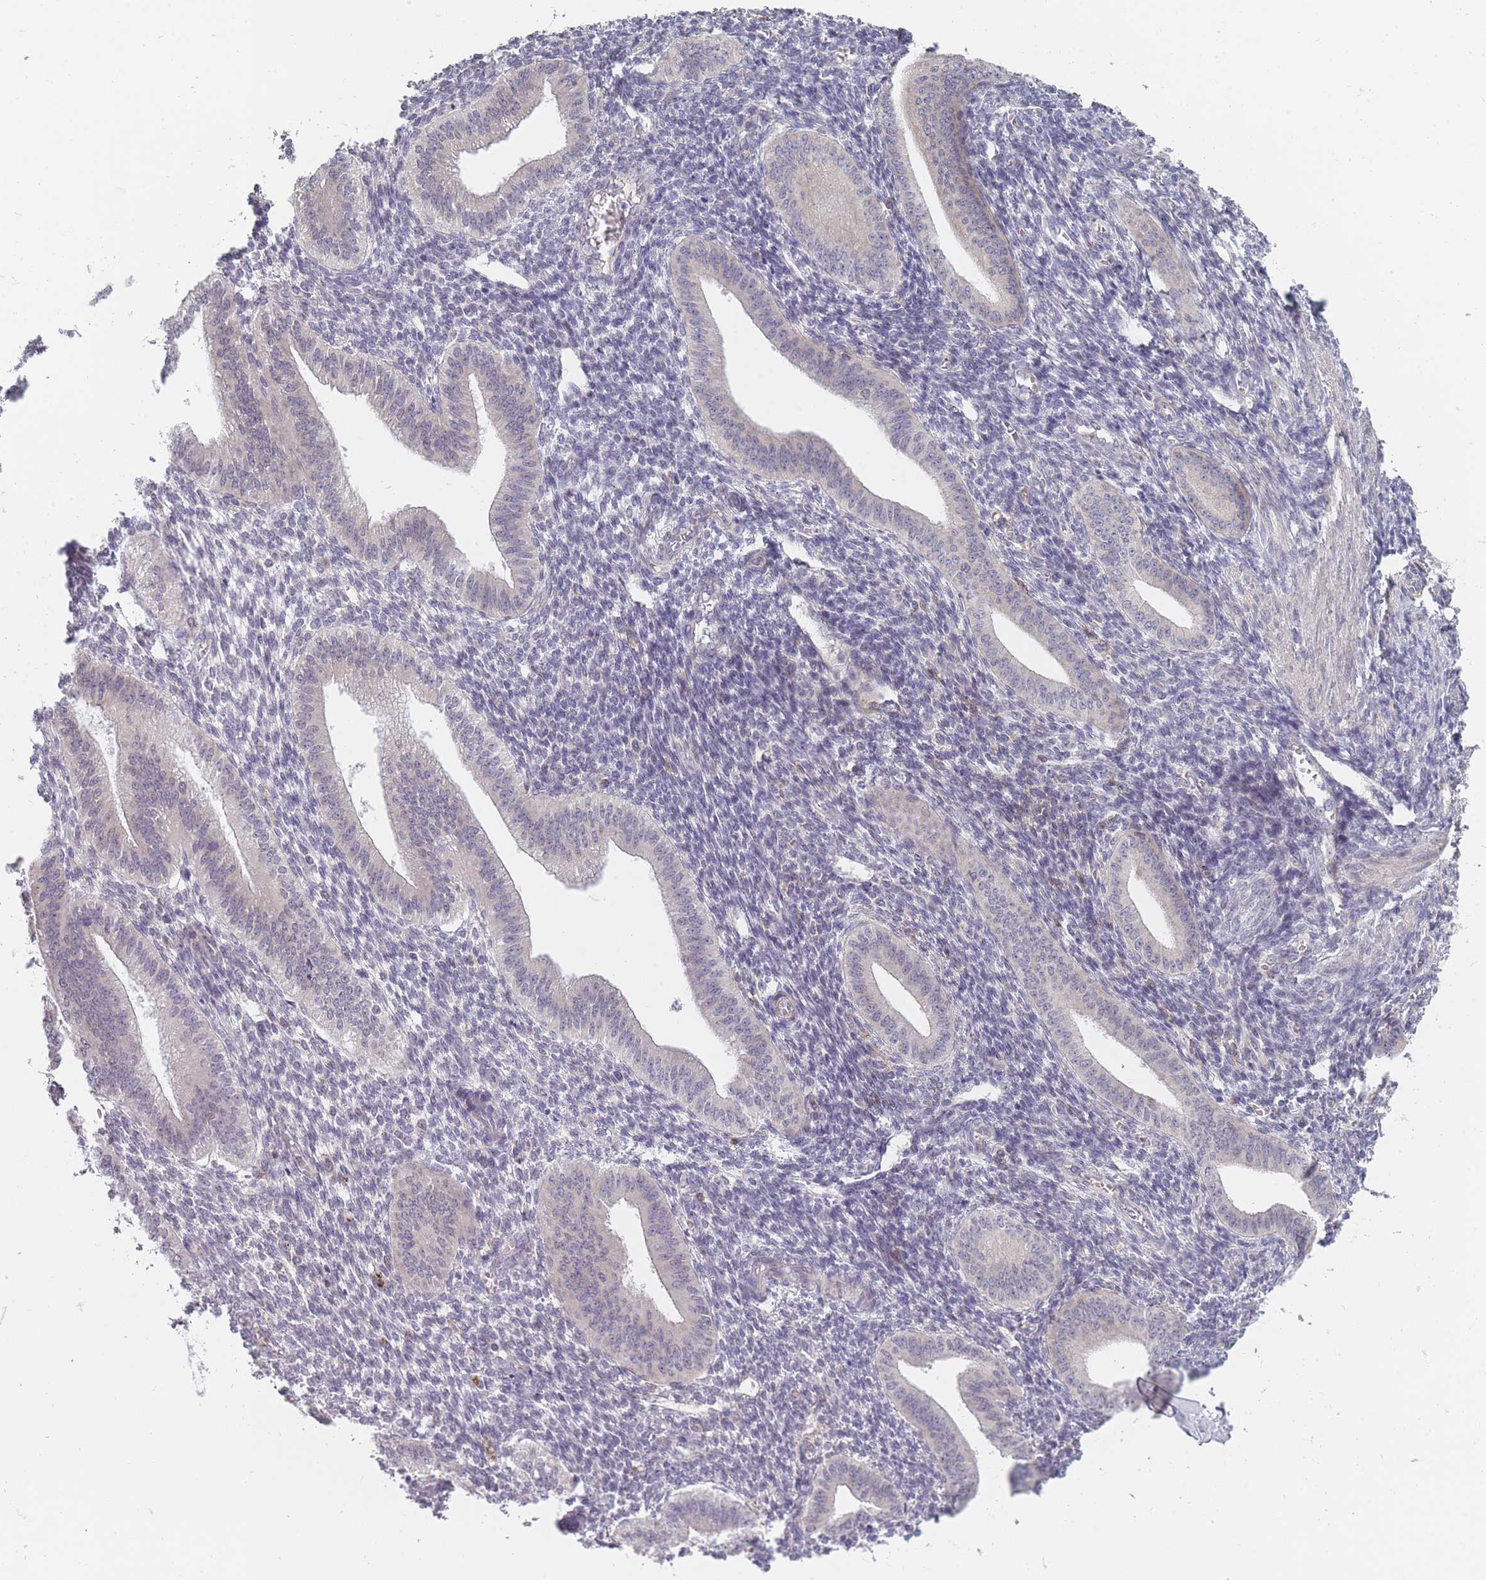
{"staining": {"intensity": "negative", "quantity": "none", "location": "none"}, "tissue": "endometrium", "cell_type": "Cells in endometrial stroma", "image_type": "normal", "snomed": [{"axis": "morphology", "description": "Normal tissue, NOS"}, {"axis": "topography", "description": "Endometrium"}], "caption": "Immunohistochemistry (IHC) image of benign endometrium: human endometrium stained with DAB (3,3'-diaminobenzidine) reveals no significant protein positivity in cells in endometrial stroma.", "gene": "PCDH12", "patient": {"sex": "female", "age": 34}}